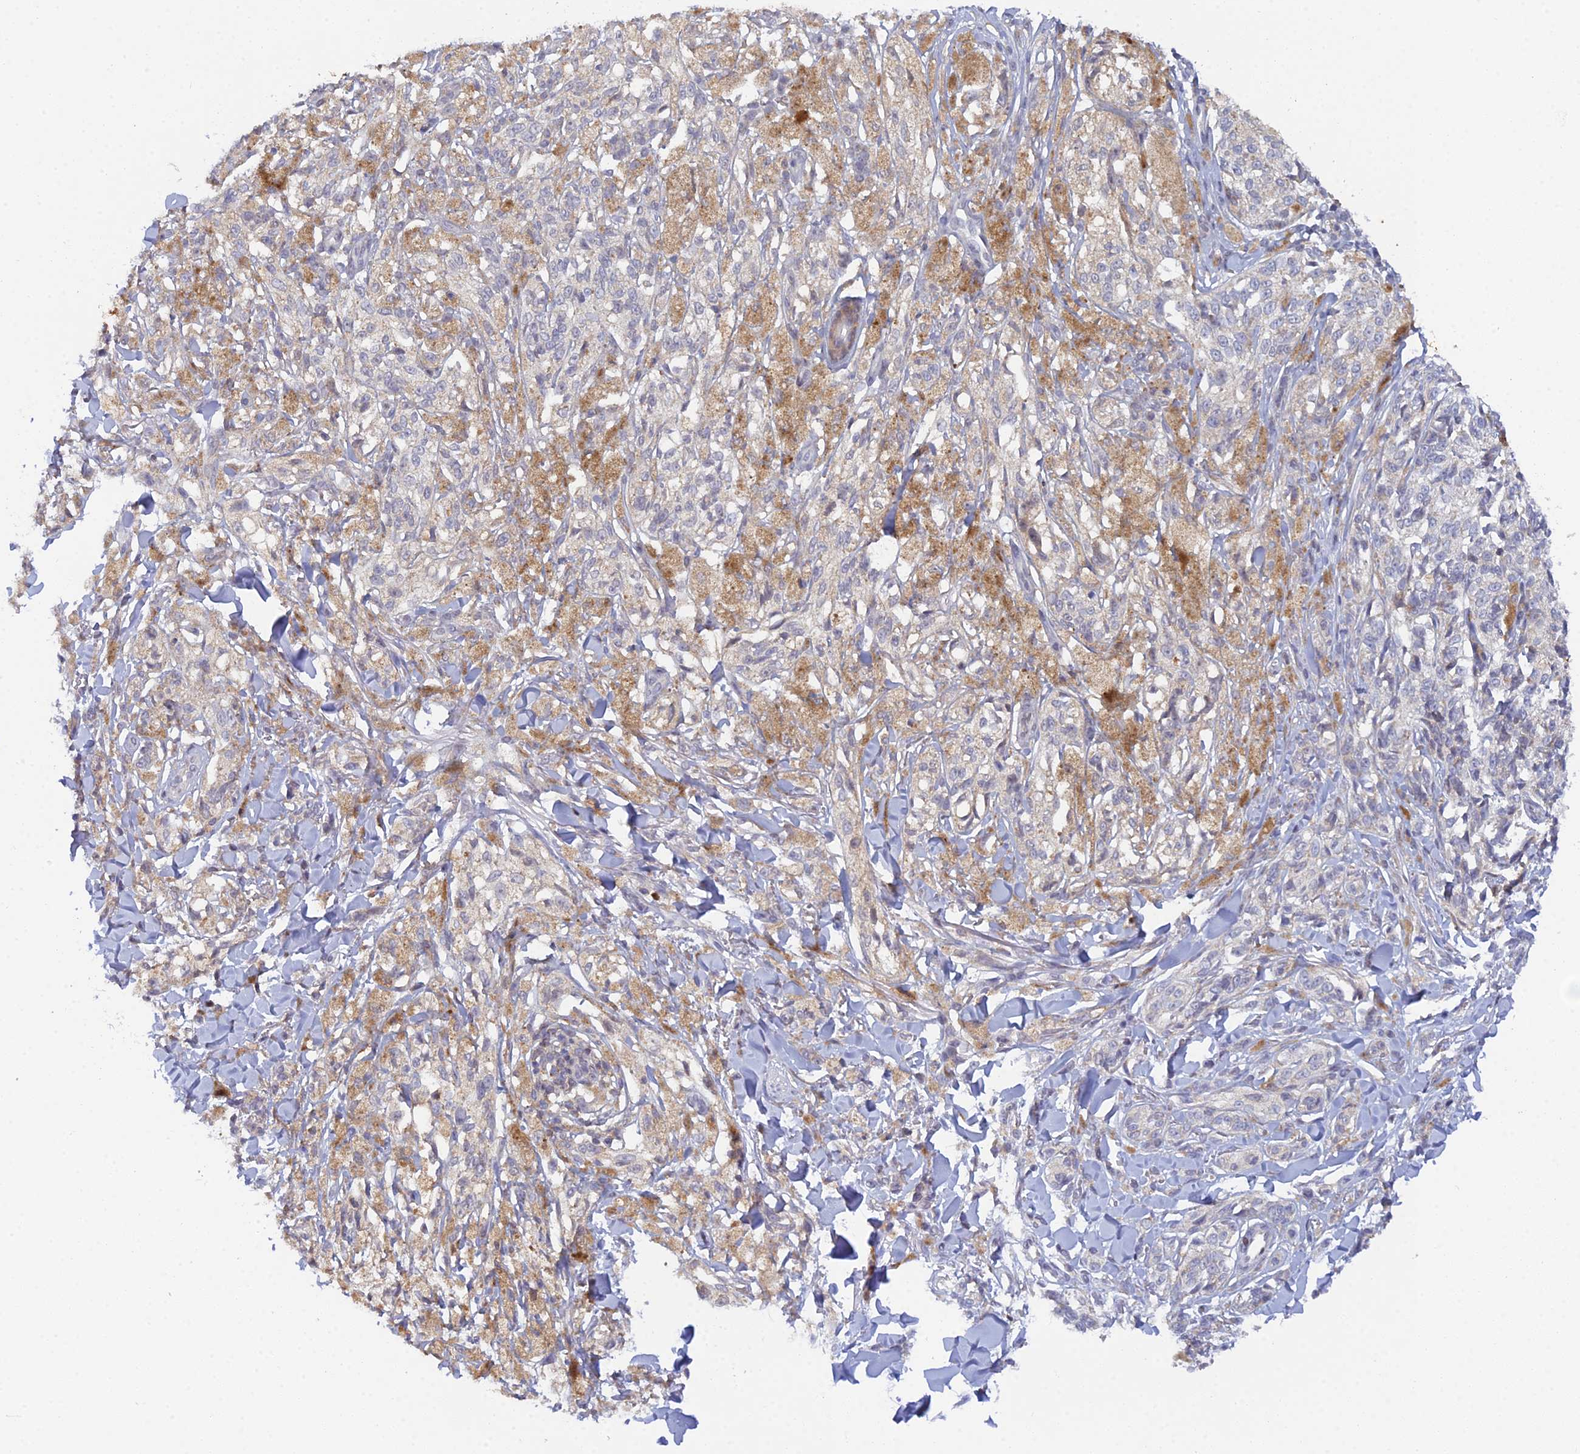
{"staining": {"intensity": "negative", "quantity": "none", "location": "none"}, "tissue": "melanoma", "cell_type": "Tumor cells", "image_type": "cancer", "snomed": [{"axis": "morphology", "description": "Malignant melanoma, NOS"}, {"axis": "topography", "description": "Skin of upper extremity"}], "caption": "The immunohistochemistry photomicrograph has no significant staining in tumor cells of melanoma tissue. The staining was performed using DAB to visualize the protein expression in brown, while the nuclei were stained in blue with hematoxylin (Magnification: 20x).", "gene": "ELOA2", "patient": {"sex": "male", "age": 40}}